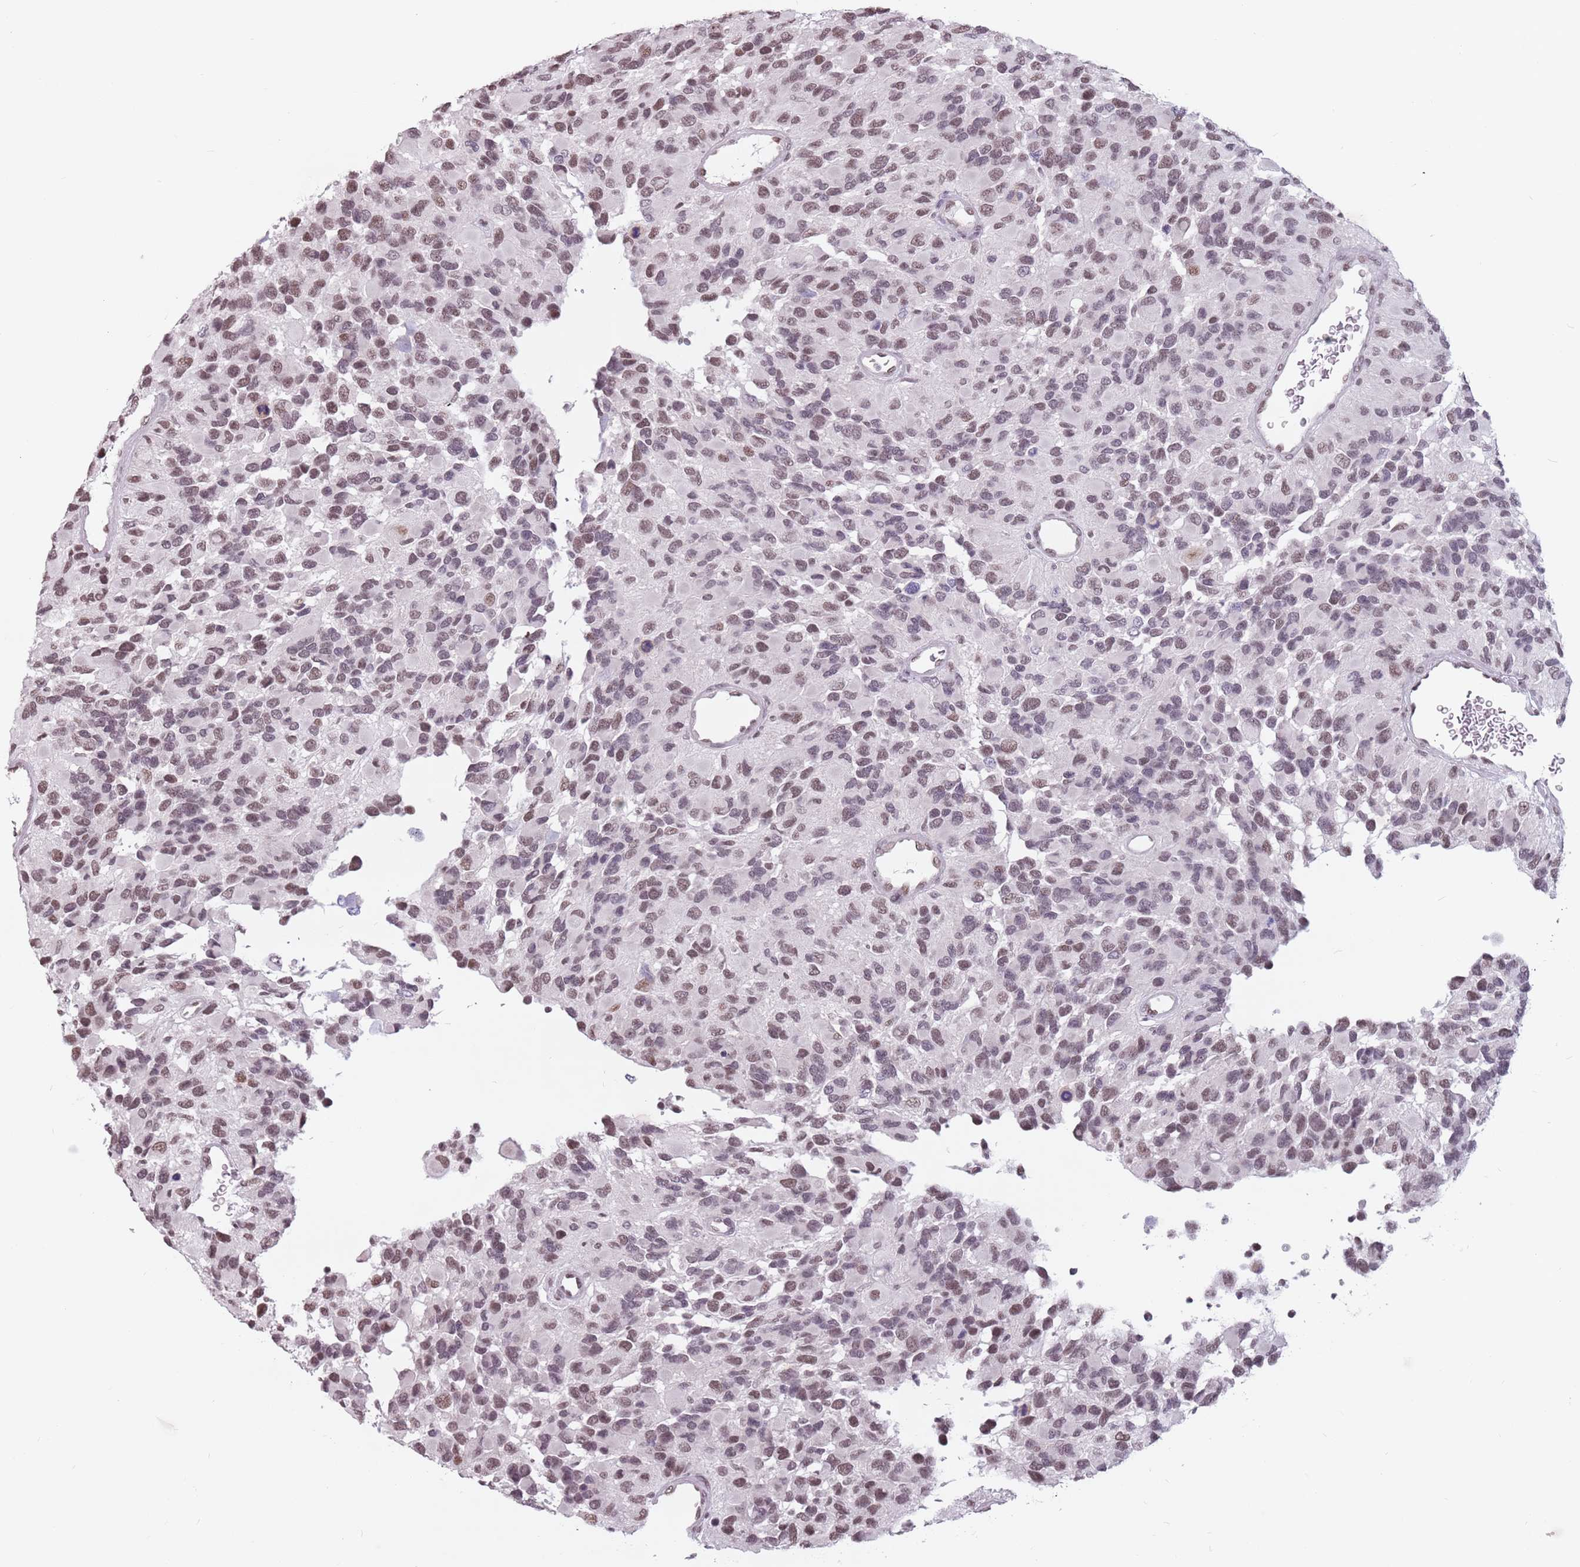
{"staining": {"intensity": "moderate", "quantity": "25%-75%", "location": "nuclear"}, "tissue": "glioma", "cell_type": "Tumor cells", "image_type": "cancer", "snomed": [{"axis": "morphology", "description": "Glioma, malignant, High grade"}, {"axis": "topography", "description": "Brain"}], "caption": "Malignant glioma (high-grade) was stained to show a protein in brown. There is medium levels of moderate nuclear expression in approximately 25%-75% of tumor cells.", "gene": "PTCHD1", "patient": {"sex": "male", "age": 77}}